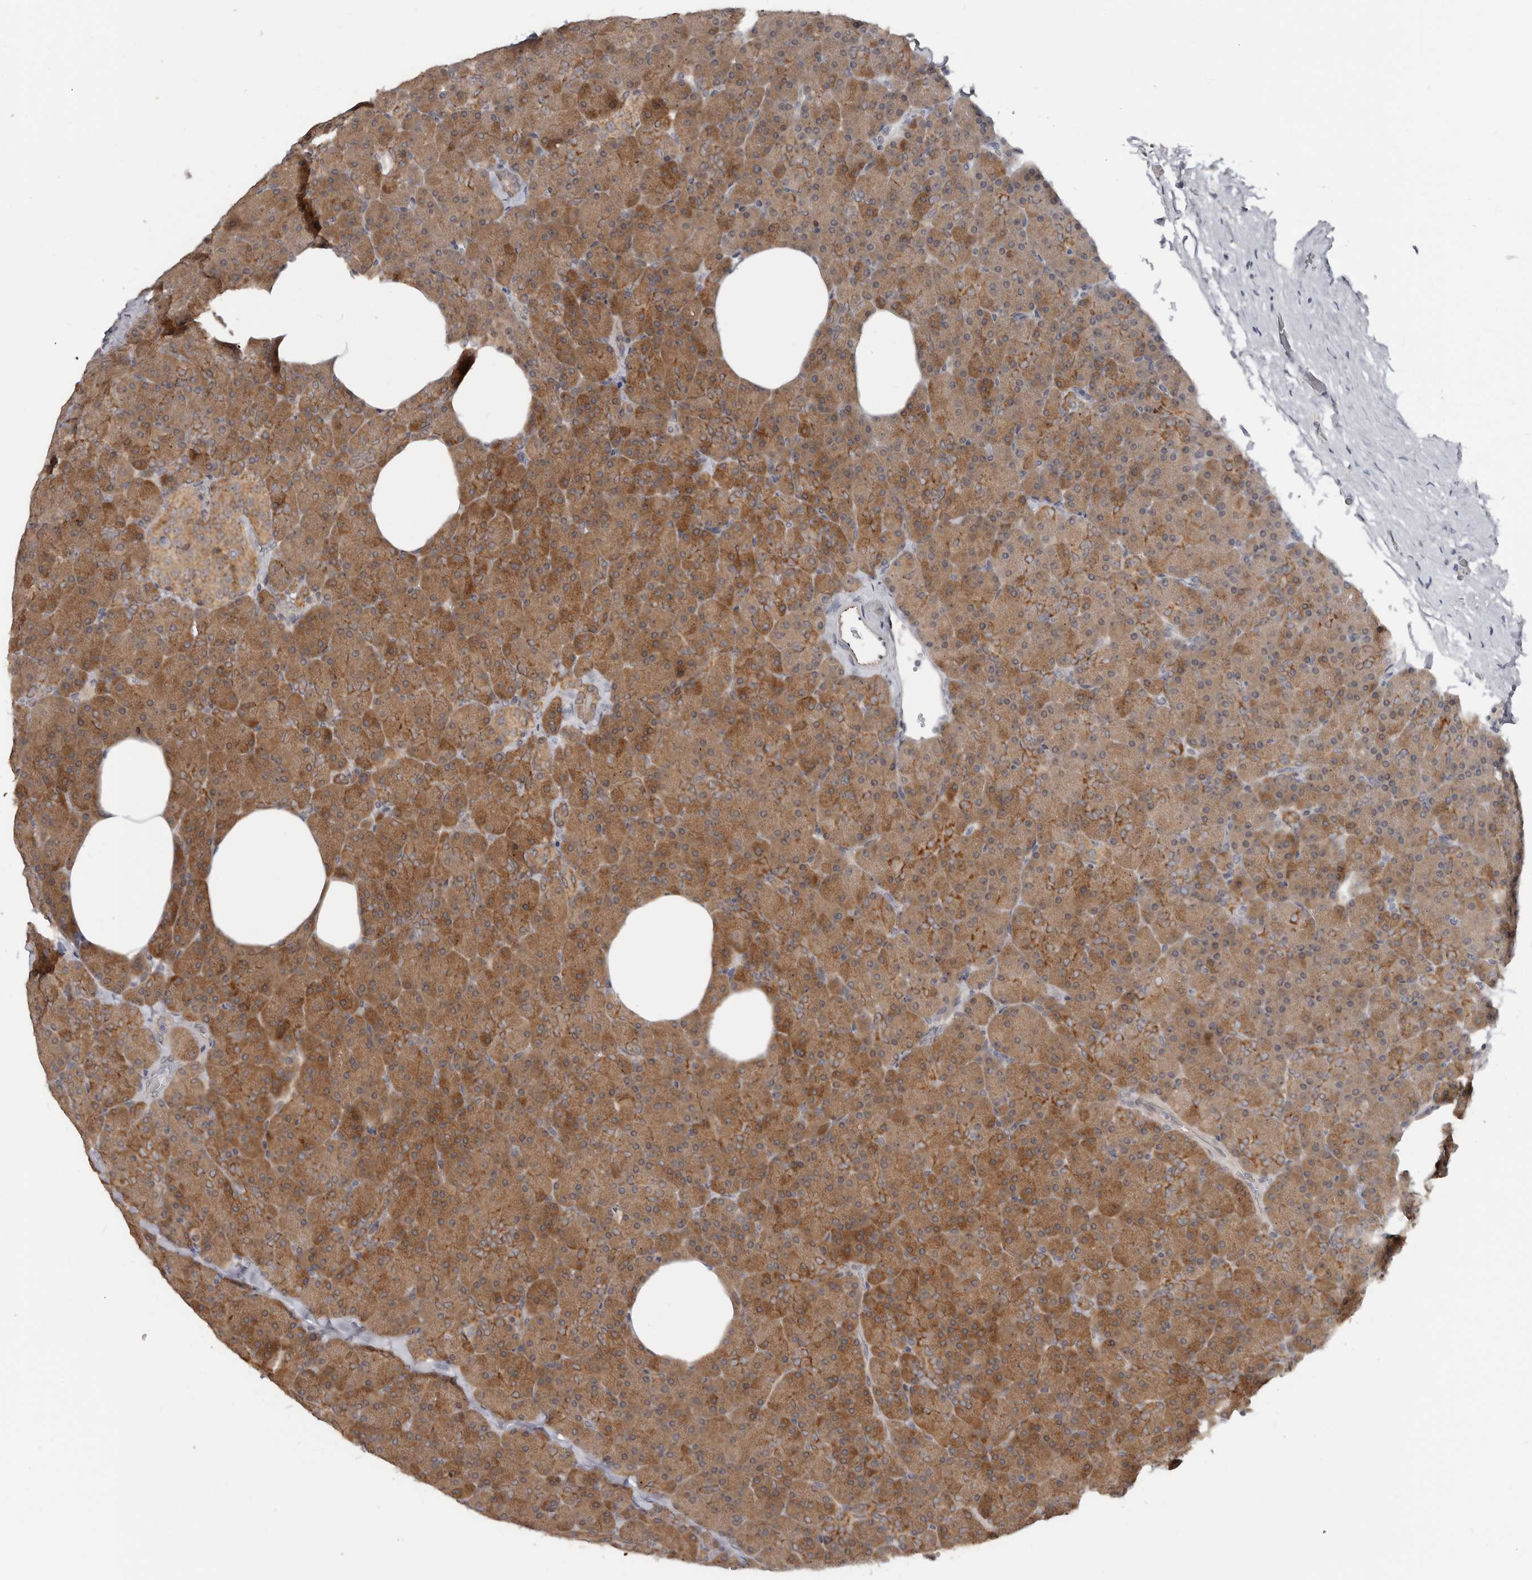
{"staining": {"intensity": "moderate", "quantity": ">75%", "location": "cytoplasmic/membranous"}, "tissue": "pancreas", "cell_type": "Exocrine glandular cells", "image_type": "normal", "snomed": [{"axis": "morphology", "description": "Normal tissue, NOS"}, {"axis": "morphology", "description": "Carcinoid, malignant, NOS"}, {"axis": "topography", "description": "Pancreas"}], "caption": "IHC micrograph of unremarkable human pancreas stained for a protein (brown), which displays medium levels of moderate cytoplasmic/membranous expression in about >75% of exocrine glandular cells.", "gene": "BAD", "patient": {"sex": "female", "age": 35}}